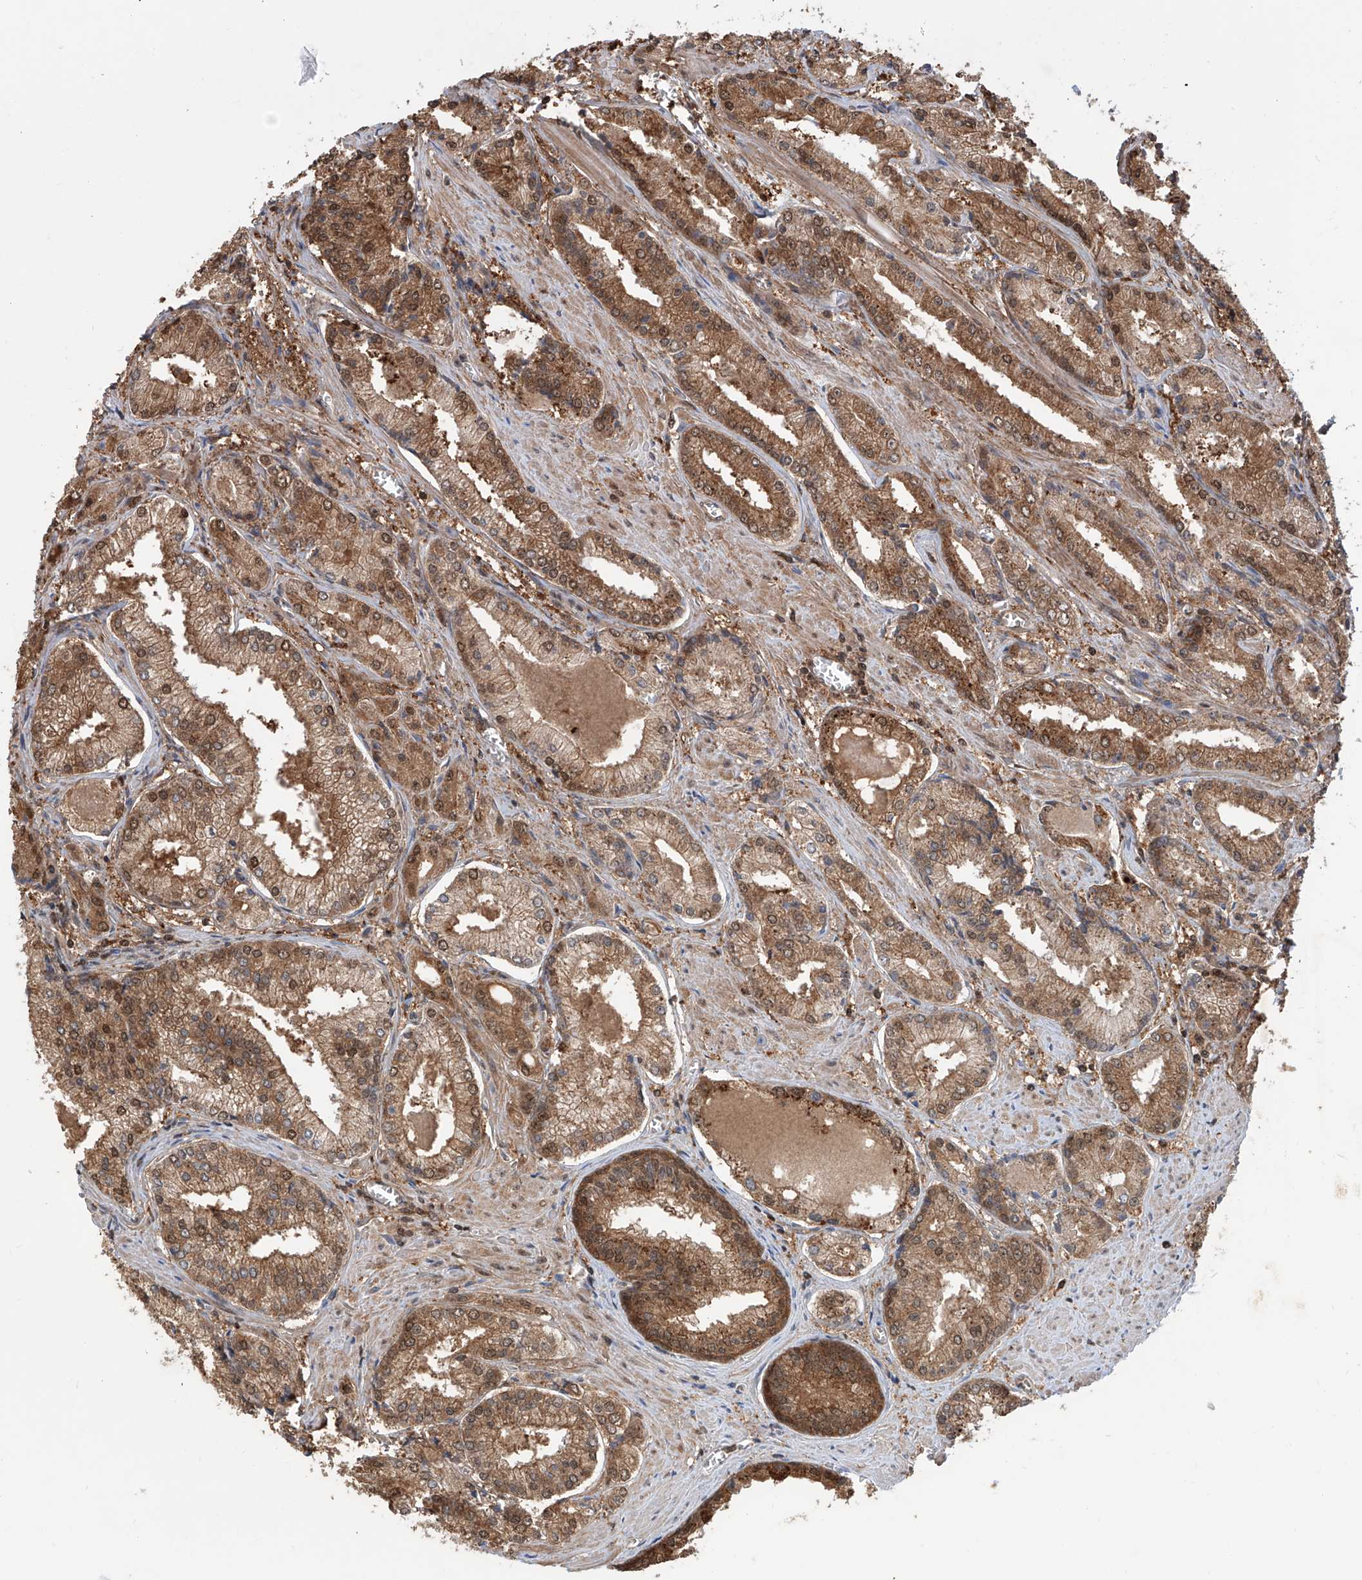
{"staining": {"intensity": "moderate", "quantity": ">75%", "location": "cytoplasmic/membranous,nuclear"}, "tissue": "prostate cancer", "cell_type": "Tumor cells", "image_type": "cancer", "snomed": [{"axis": "morphology", "description": "Adenocarcinoma, Low grade"}, {"axis": "topography", "description": "Prostate"}], "caption": "Prostate cancer (adenocarcinoma (low-grade)) stained with a brown dye displays moderate cytoplasmic/membranous and nuclear positive expression in approximately >75% of tumor cells.", "gene": "HOXC8", "patient": {"sex": "male", "age": 54}}